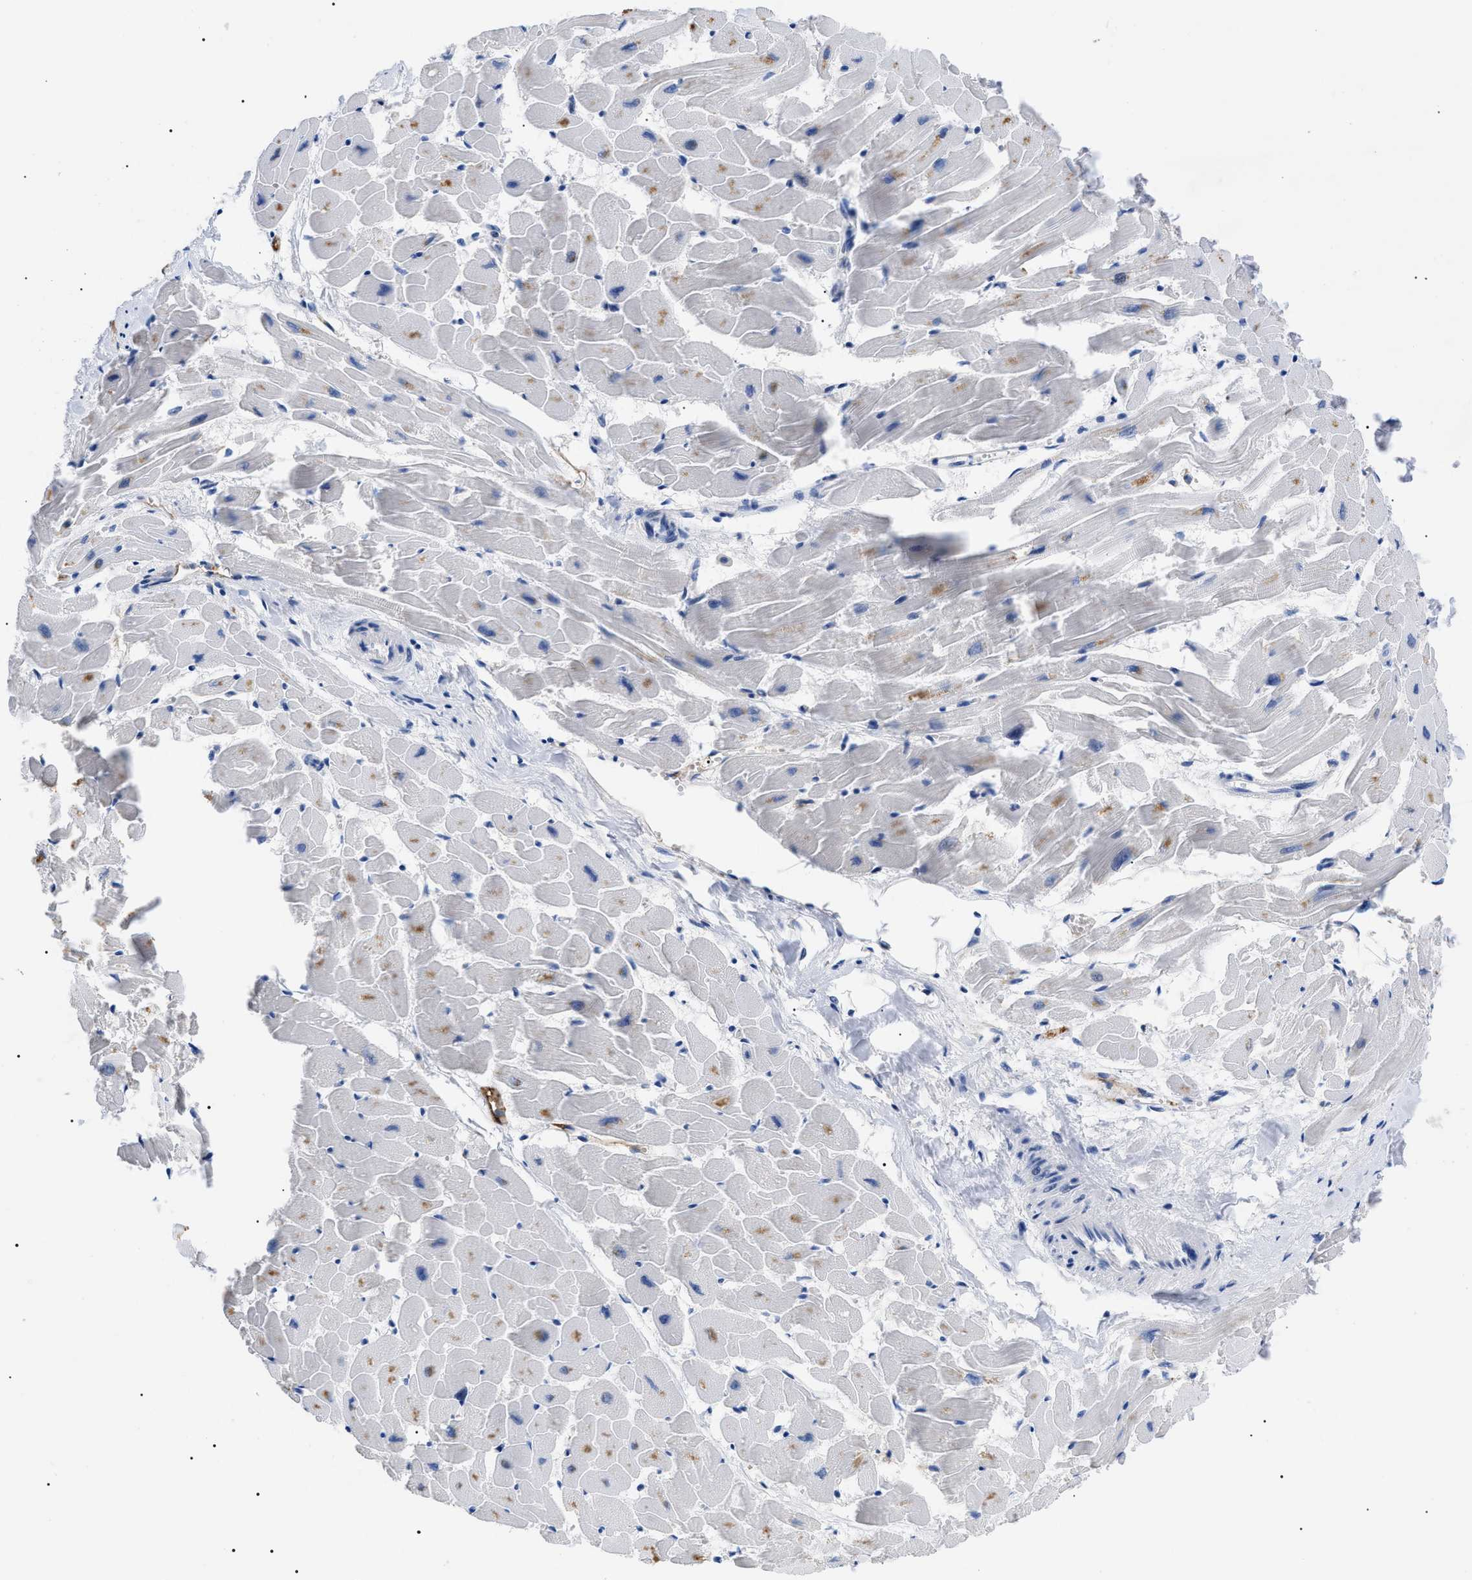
{"staining": {"intensity": "negative", "quantity": "none", "location": "none"}, "tissue": "heart muscle", "cell_type": "Cardiomyocytes", "image_type": "normal", "snomed": [{"axis": "morphology", "description": "Normal tissue, NOS"}, {"axis": "topography", "description": "Heart"}], "caption": "Heart muscle was stained to show a protein in brown. There is no significant positivity in cardiomyocytes. The staining was performed using DAB to visualize the protein expression in brown, while the nuclei were stained in blue with hematoxylin (Magnification: 20x).", "gene": "ACKR1", "patient": {"sex": "female", "age": 19}}